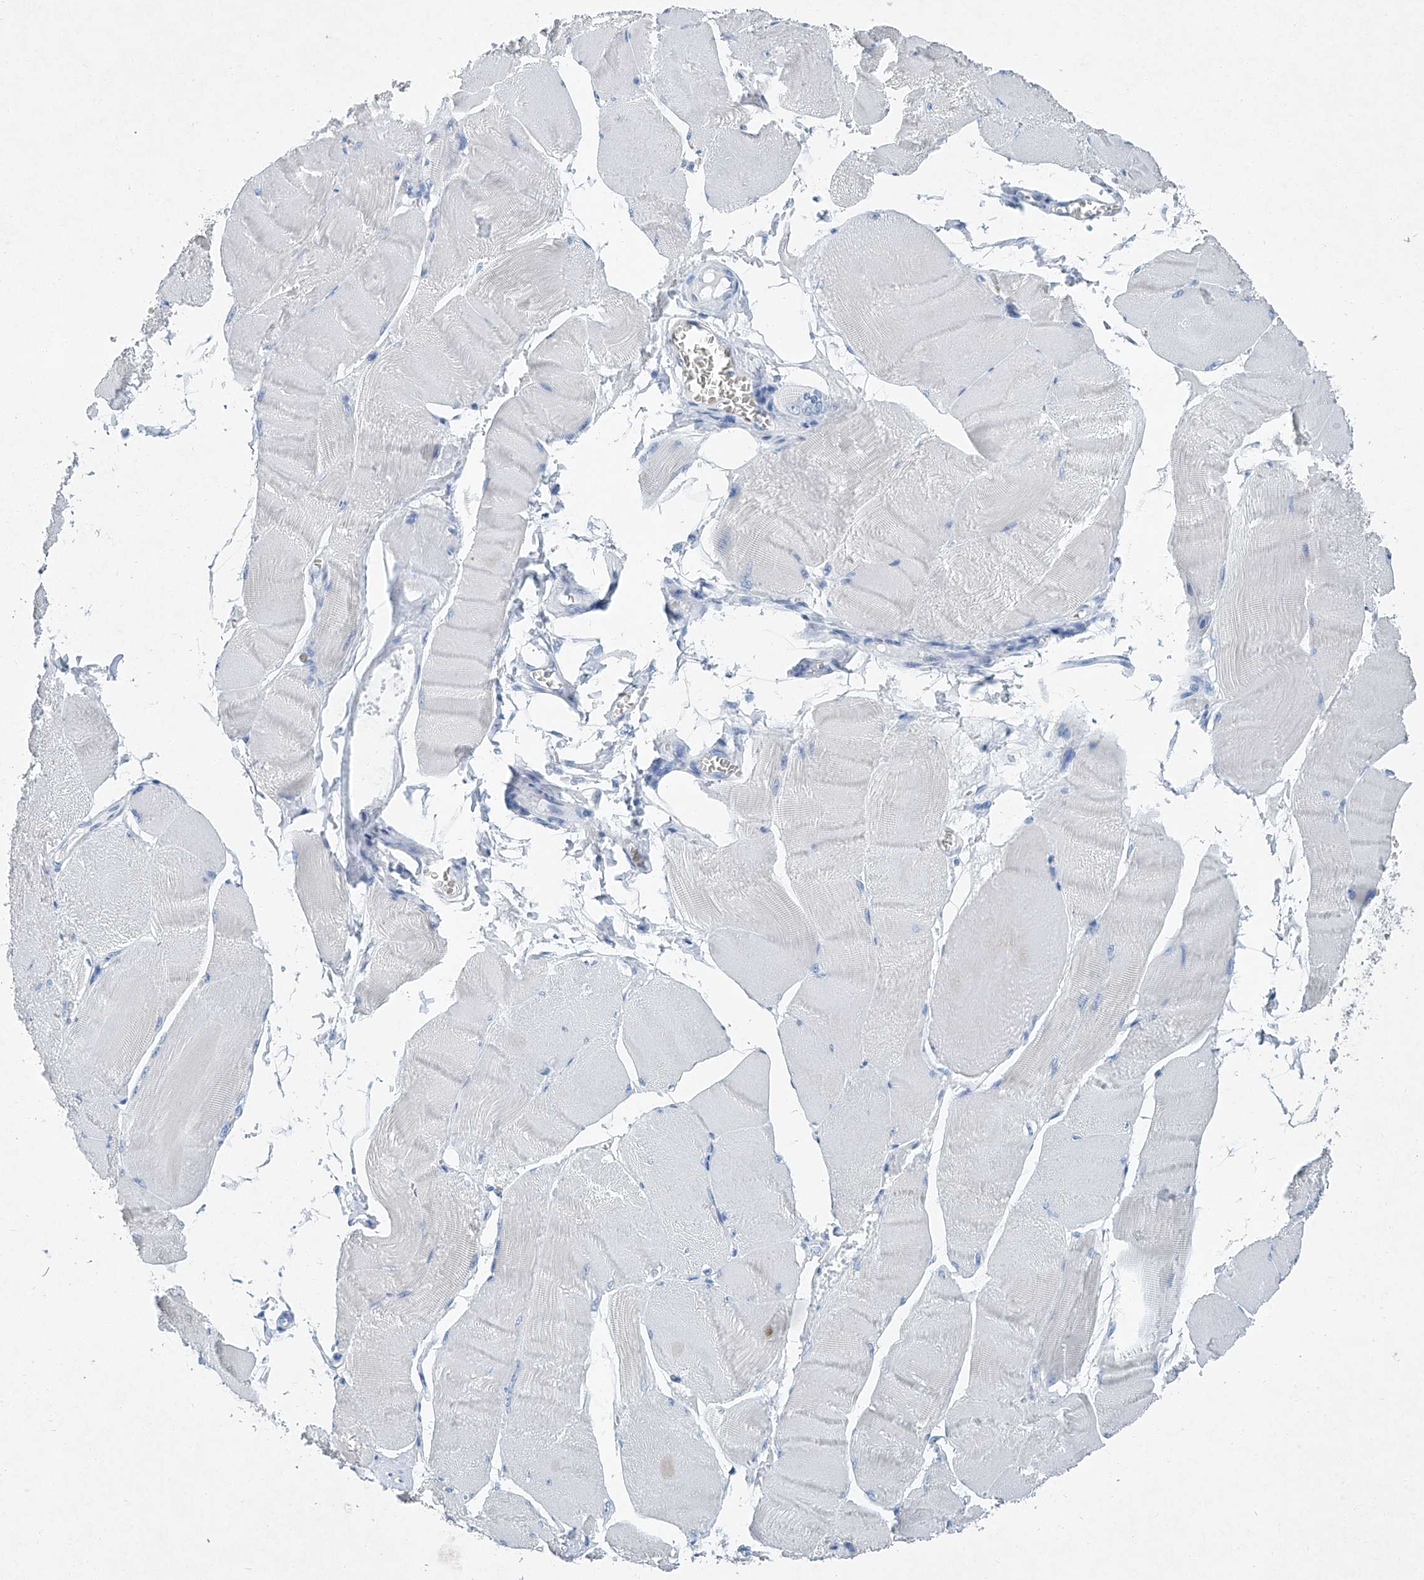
{"staining": {"intensity": "negative", "quantity": "none", "location": "none"}, "tissue": "skeletal muscle", "cell_type": "Myocytes", "image_type": "normal", "snomed": [{"axis": "morphology", "description": "Normal tissue, NOS"}, {"axis": "morphology", "description": "Basal cell carcinoma"}, {"axis": "topography", "description": "Skeletal muscle"}], "caption": "Immunohistochemistry (IHC) of benign human skeletal muscle reveals no expression in myocytes.", "gene": "CYP2A7", "patient": {"sex": "female", "age": 64}}